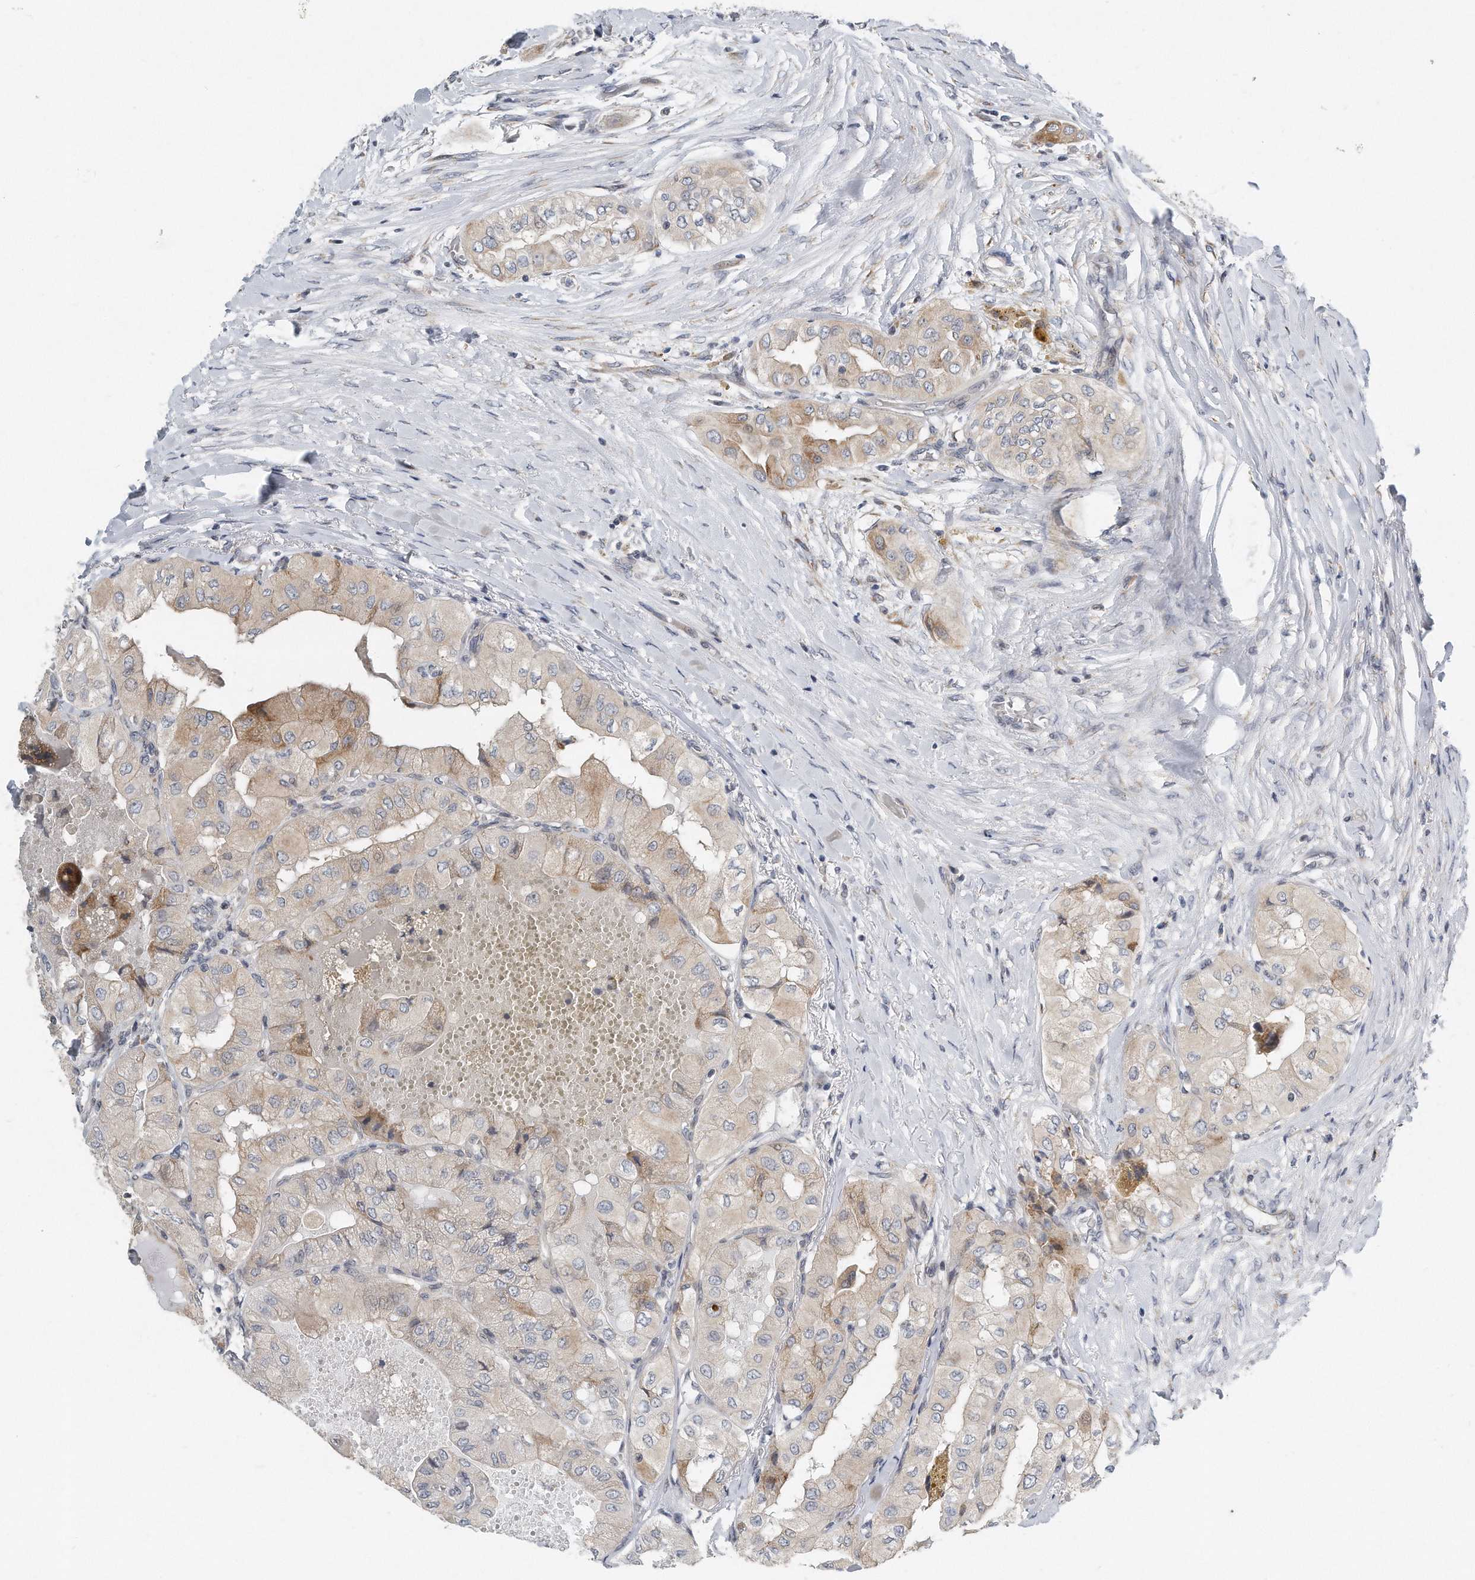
{"staining": {"intensity": "moderate", "quantity": "<25%", "location": "cytoplasmic/membranous"}, "tissue": "thyroid cancer", "cell_type": "Tumor cells", "image_type": "cancer", "snomed": [{"axis": "morphology", "description": "Papillary adenocarcinoma, NOS"}, {"axis": "topography", "description": "Thyroid gland"}], "caption": "Thyroid cancer tissue reveals moderate cytoplasmic/membranous expression in about <25% of tumor cells The protein of interest is stained brown, and the nuclei are stained in blue (DAB IHC with brightfield microscopy, high magnification).", "gene": "VLDLR", "patient": {"sex": "female", "age": 59}}